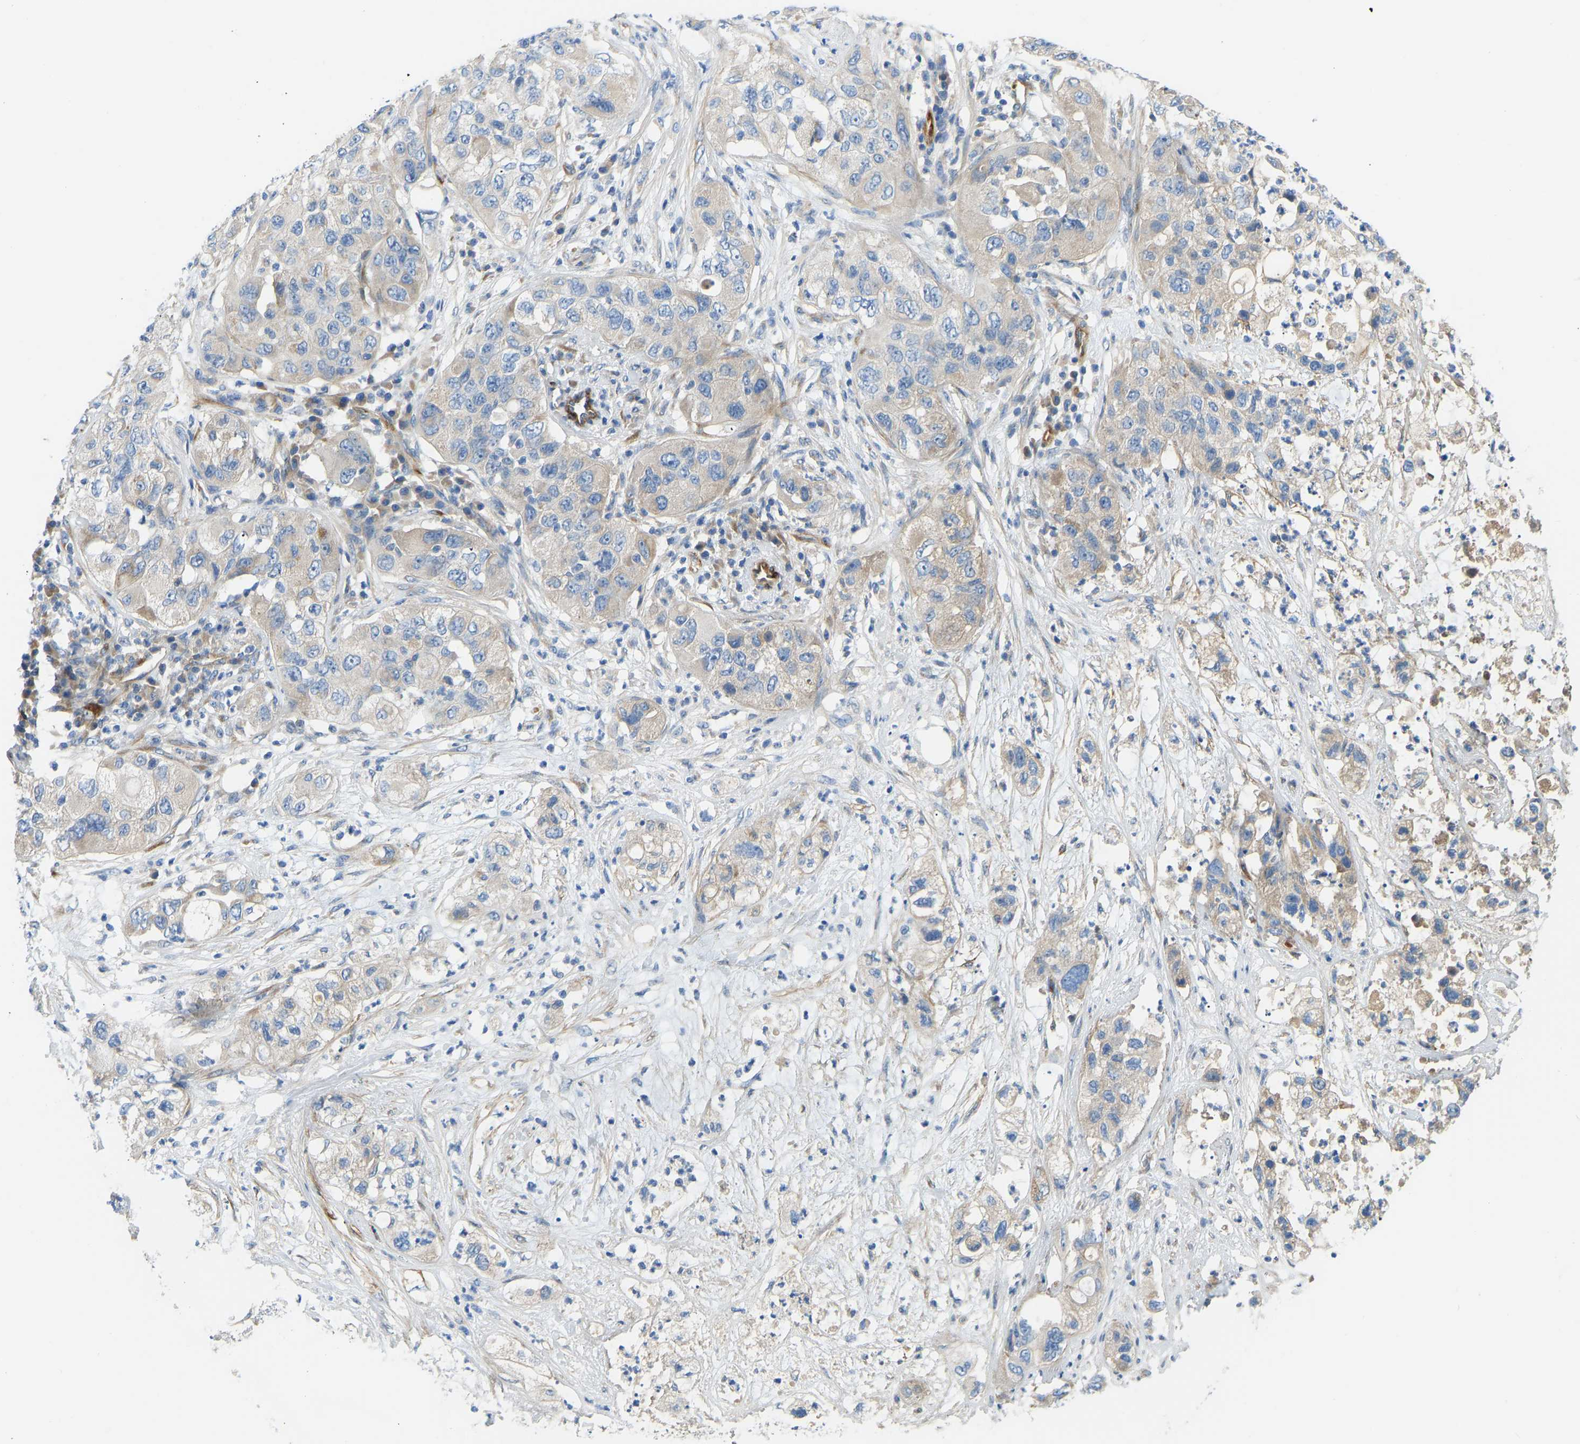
{"staining": {"intensity": "weak", "quantity": "<25%", "location": "cytoplasmic/membranous"}, "tissue": "pancreatic cancer", "cell_type": "Tumor cells", "image_type": "cancer", "snomed": [{"axis": "morphology", "description": "Adenocarcinoma, NOS"}, {"axis": "topography", "description": "Pancreas"}], "caption": "This is an IHC image of pancreatic cancer. There is no positivity in tumor cells.", "gene": "COL15A1", "patient": {"sex": "female", "age": 78}}